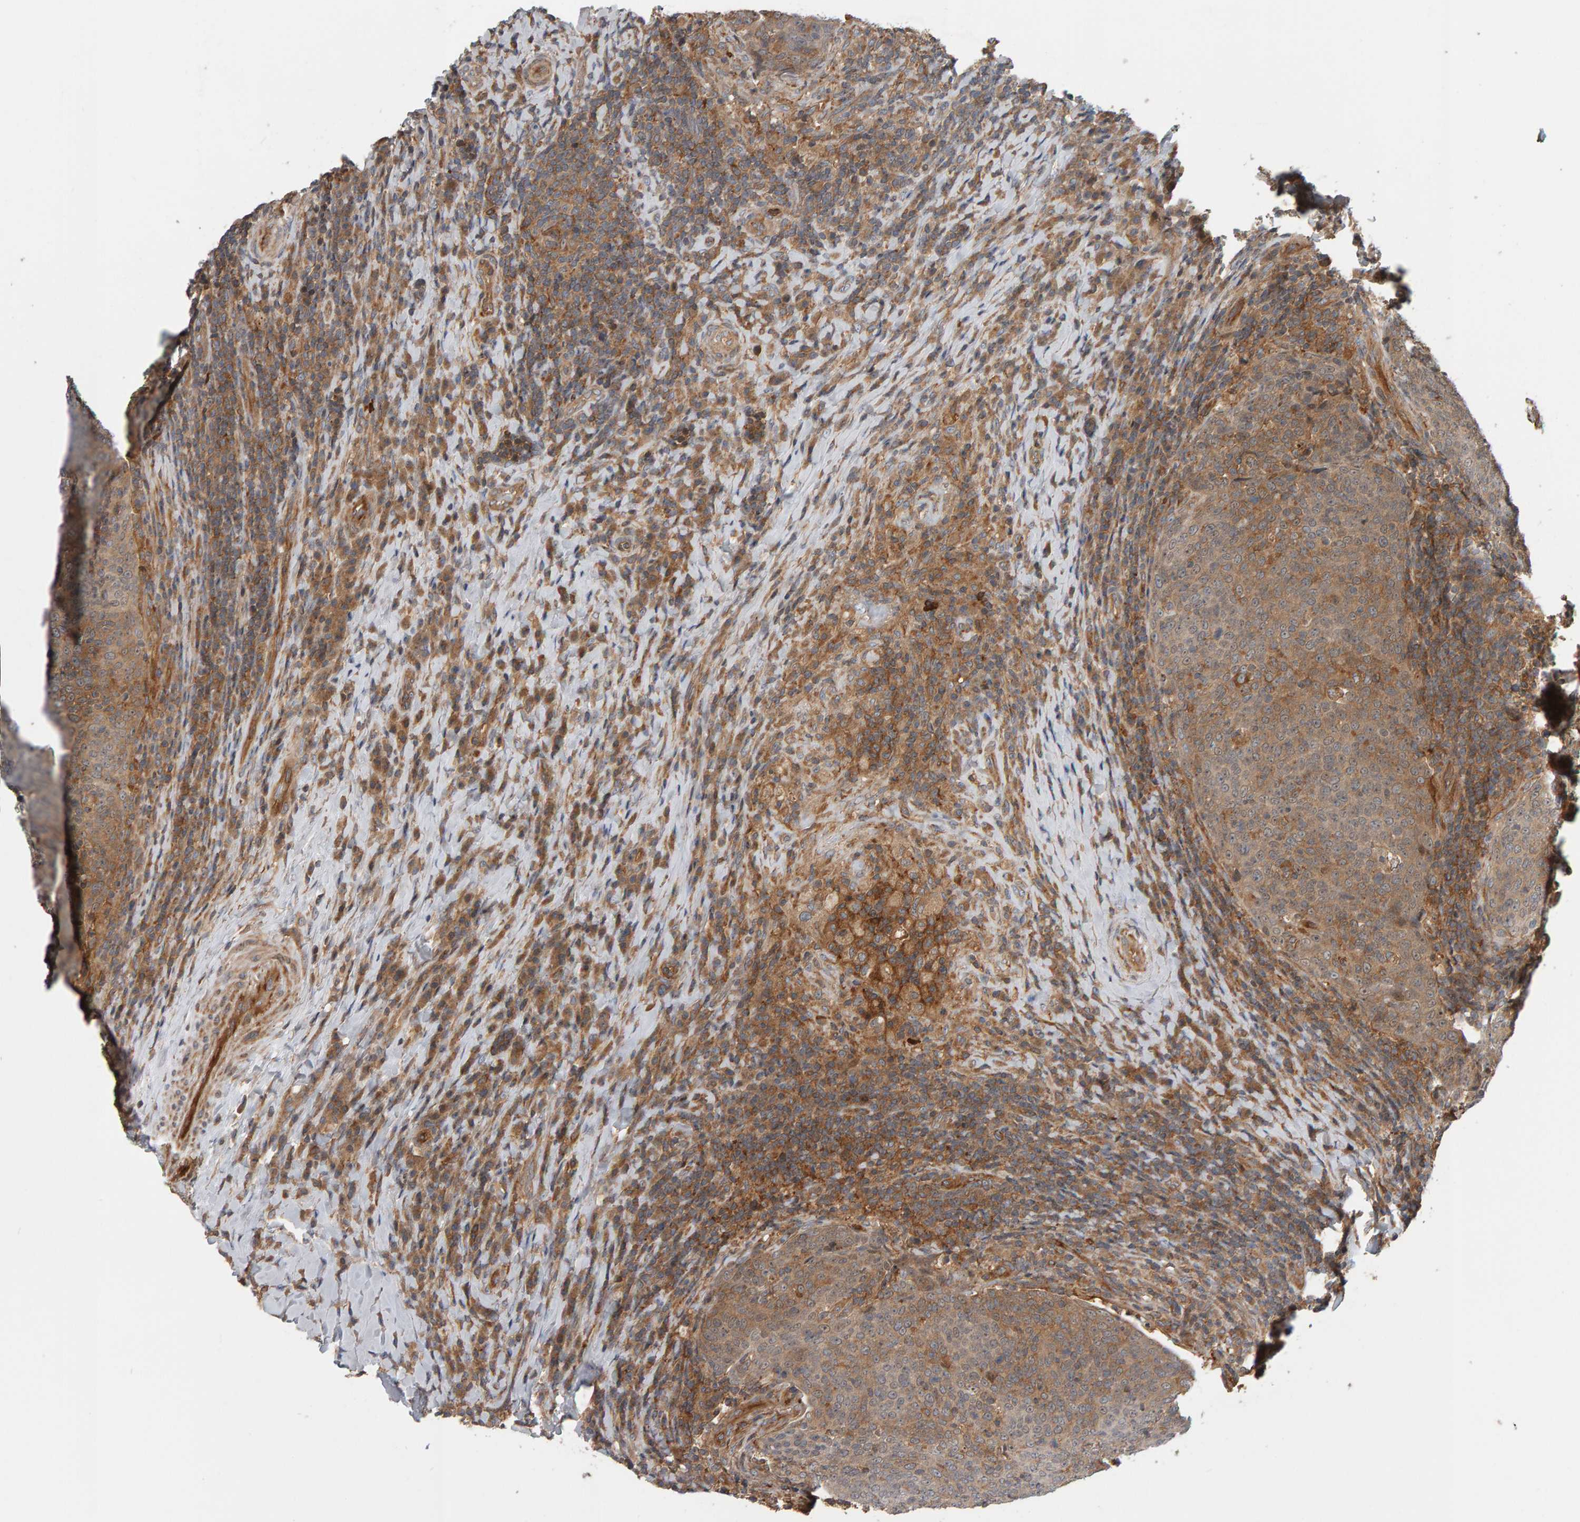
{"staining": {"intensity": "moderate", "quantity": ">75%", "location": "cytoplasmic/membranous"}, "tissue": "head and neck cancer", "cell_type": "Tumor cells", "image_type": "cancer", "snomed": [{"axis": "morphology", "description": "Squamous cell carcinoma, NOS"}, {"axis": "morphology", "description": "Squamous cell carcinoma, metastatic, NOS"}, {"axis": "topography", "description": "Lymph node"}, {"axis": "topography", "description": "Head-Neck"}], "caption": "About >75% of tumor cells in head and neck squamous cell carcinoma reveal moderate cytoplasmic/membranous protein staining as visualized by brown immunohistochemical staining.", "gene": "C9orf72", "patient": {"sex": "male", "age": 62}}